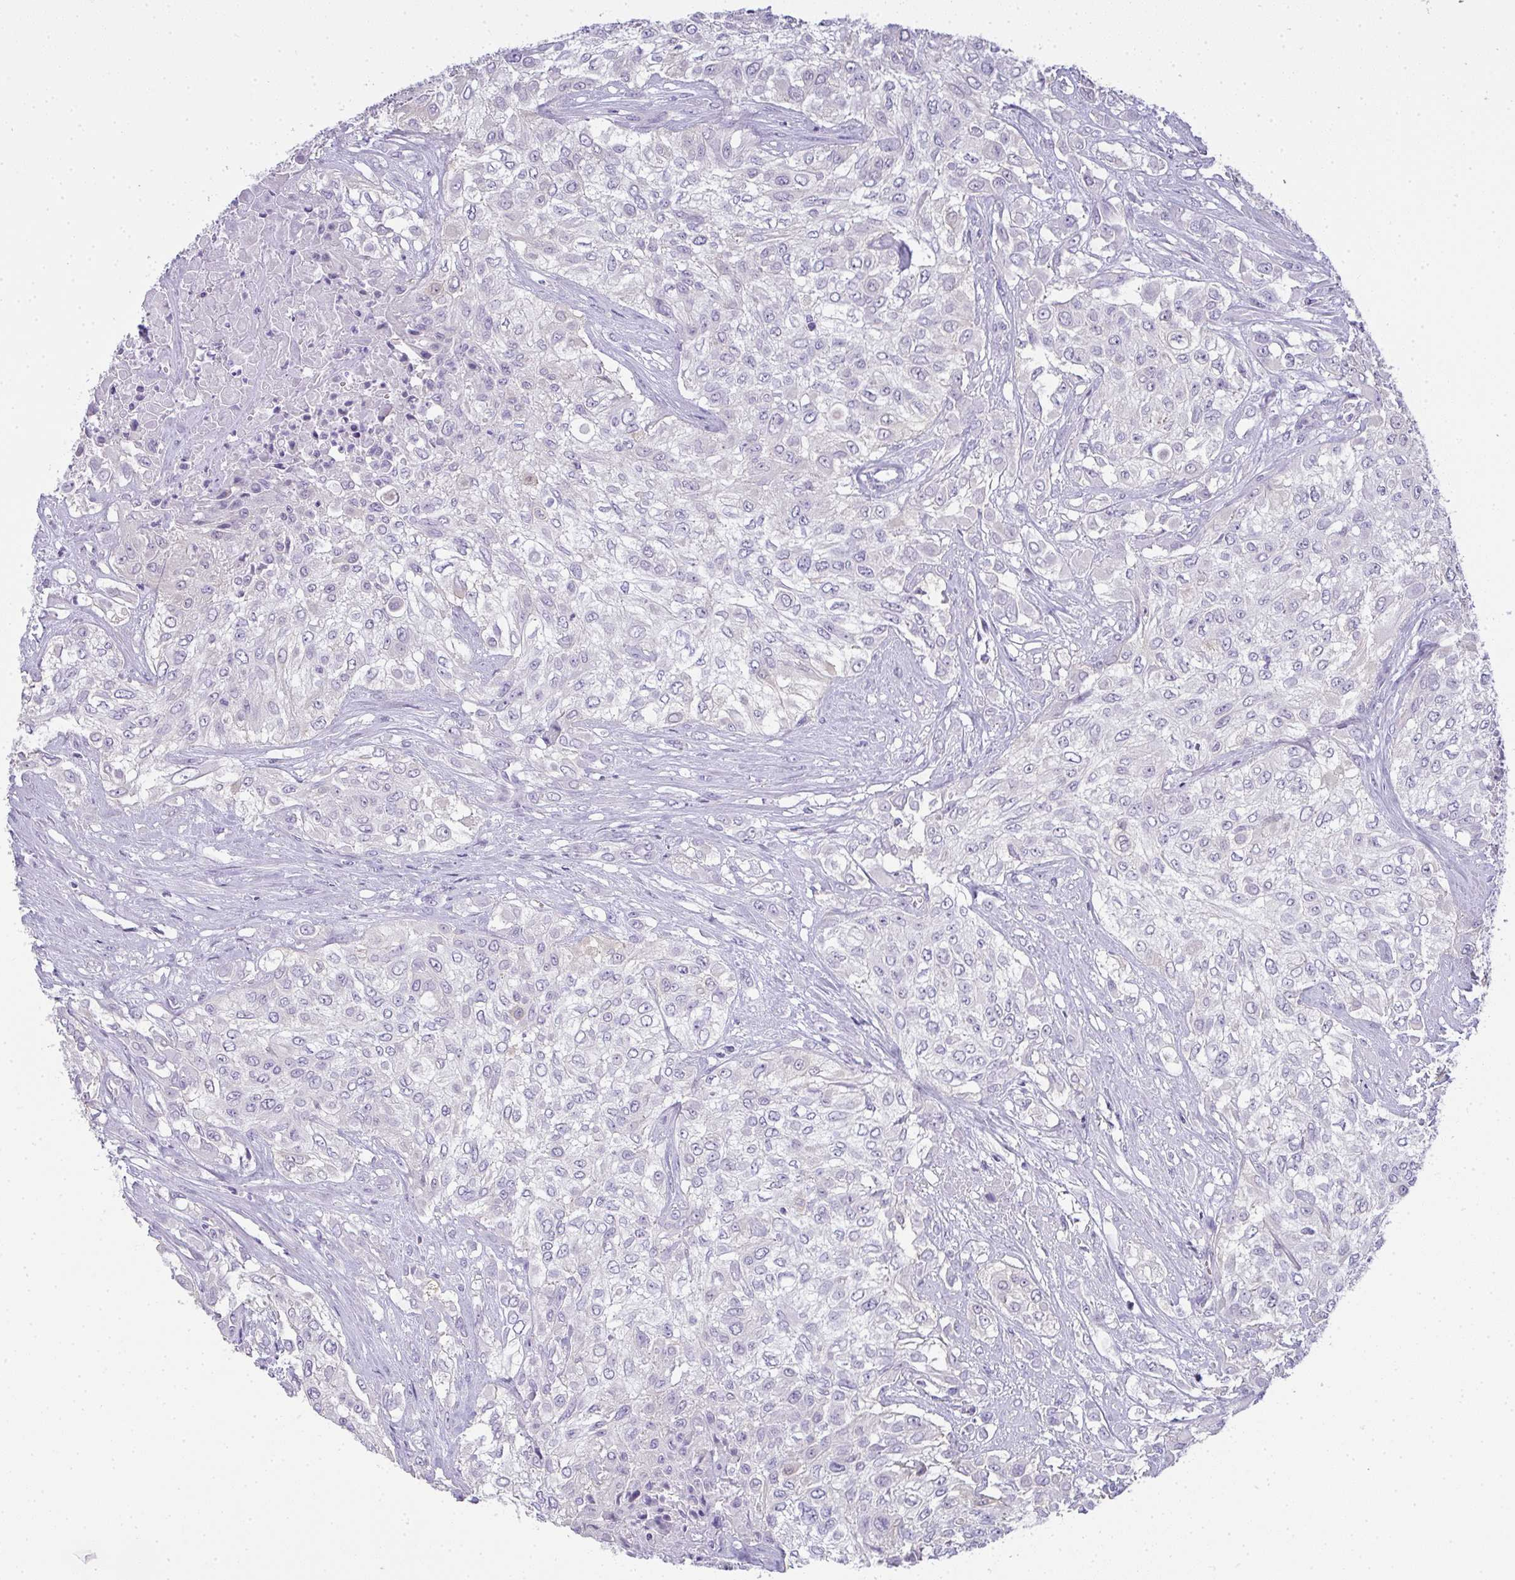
{"staining": {"intensity": "negative", "quantity": "none", "location": "none"}, "tissue": "urothelial cancer", "cell_type": "Tumor cells", "image_type": "cancer", "snomed": [{"axis": "morphology", "description": "Urothelial carcinoma, High grade"}, {"axis": "topography", "description": "Urinary bladder"}], "caption": "Urothelial carcinoma (high-grade) was stained to show a protein in brown. There is no significant positivity in tumor cells.", "gene": "GSDMB", "patient": {"sex": "male", "age": 57}}